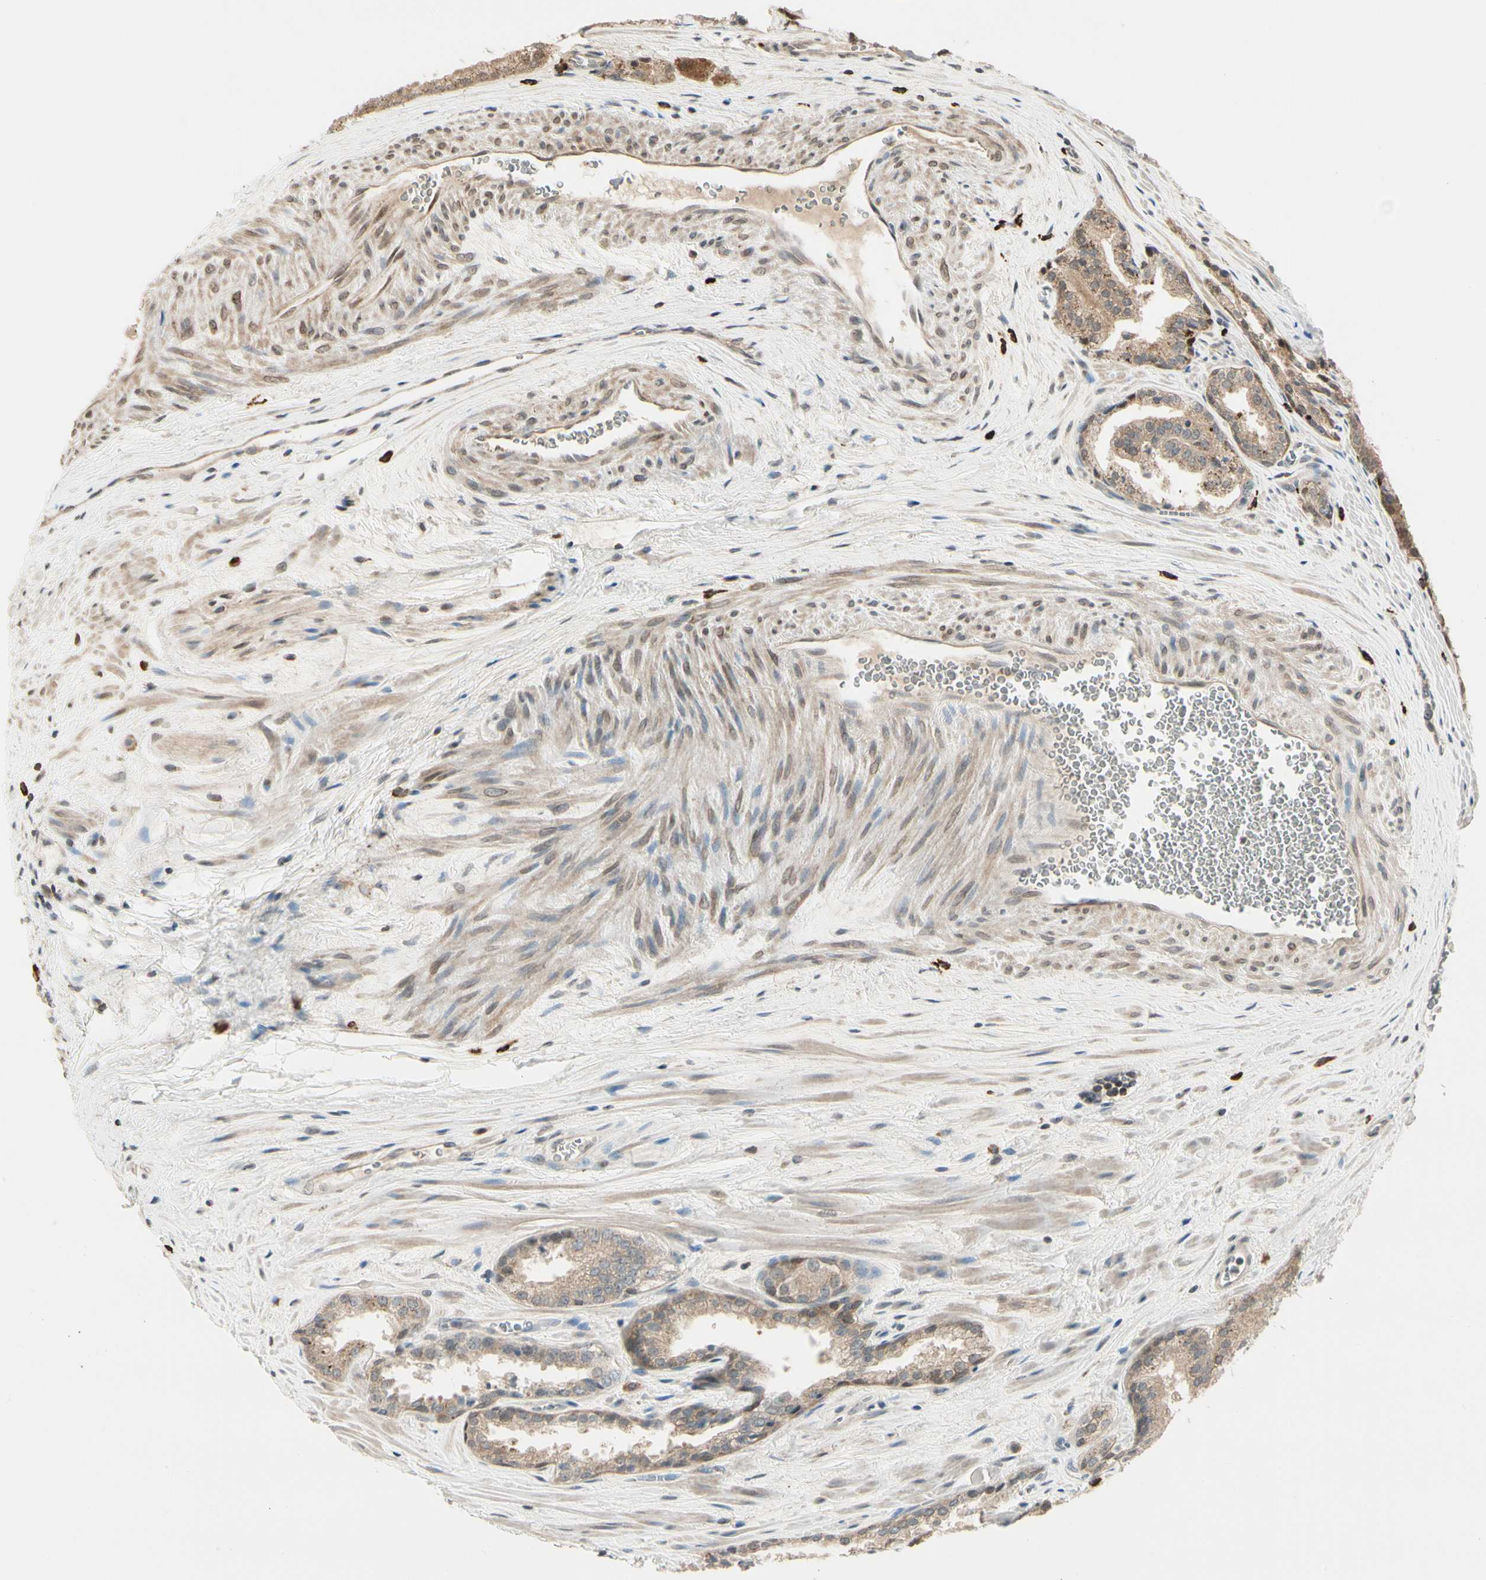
{"staining": {"intensity": "moderate", "quantity": ">75%", "location": "cytoplasmic/membranous"}, "tissue": "prostate cancer", "cell_type": "Tumor cells", "image_type": "cancer", "snomed": [{"axis": "morphology", "description": "Adenocarcinoma, Low grade"}, {"axis": "topography", "description": "Prostate"}], "caption": "A medium amount of moderate cytoplasmic/membranous positivity is present in approximately >75% of tumor cells in prostate cancer (adenocarcinoma (low-grade)) tissue.", "gene": "EVC", "patient": {"sex": "male", "age": 60}}